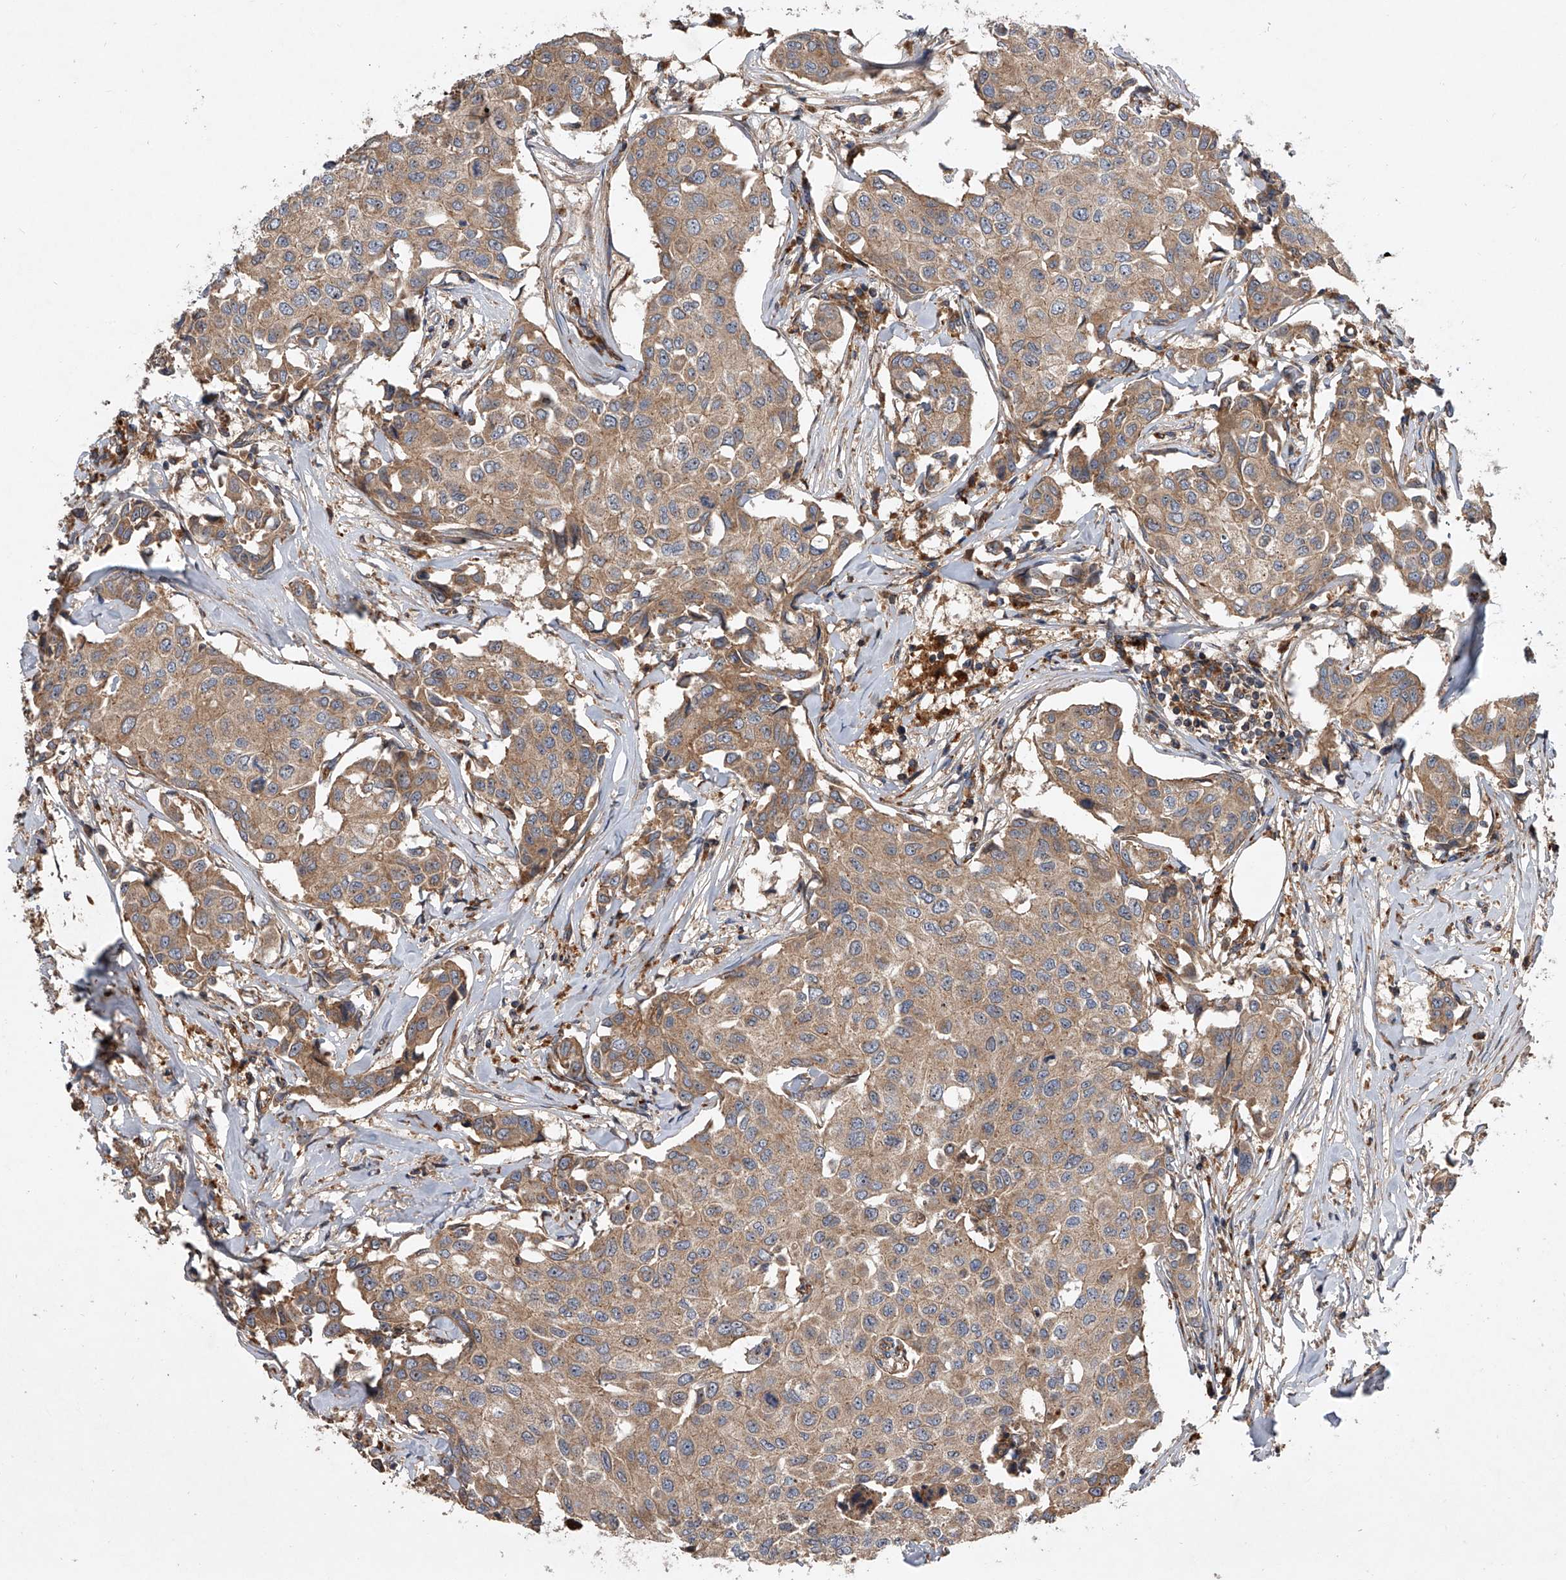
{"staining": {"intensity": "moderate", "quantity": ">75%", "location": "cytoplasmic/membranous"}, "tissue": "breast cancer", "cell_type": "Tumor cells", "image_type": "cancer", "snomed": [{"axis": "morphology", "description": "Duct carcinoma"}, {"axis": "topography", "description": "Breast"}], "caption": "An immunohistochemistry photomicrograph of neoplastic tissue is shown. Protein staining in brown labels moderate cytoplasmic/membranous positivity in breast cancer within tumor cells.", "gene": "USP47", "patient": {"sex": "female", "age": 80}}